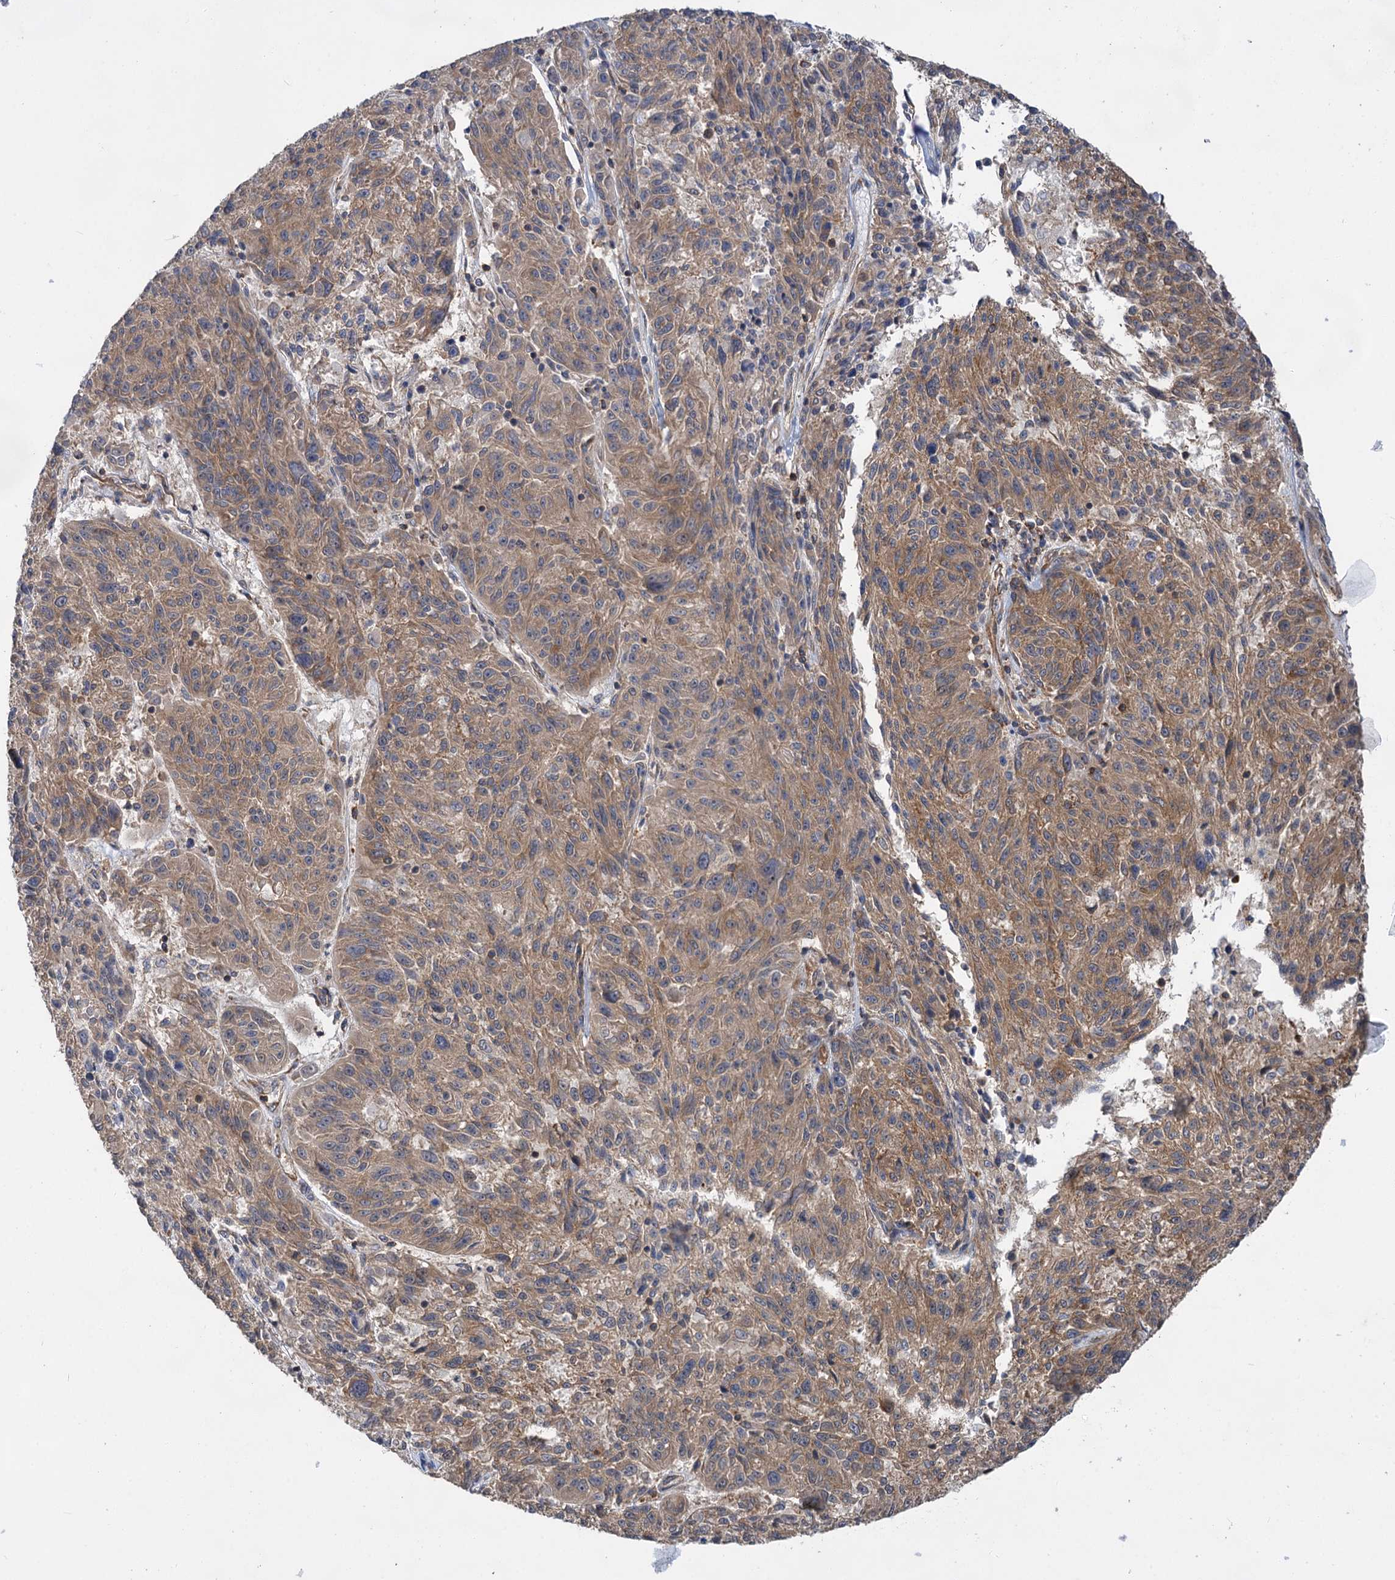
{"staining": {"intensity": "weak", "quantity": ">75%", "location": "cytoplasmic/membranous"}, "tissue": "melanoma", "cell_type": "Tumor cells", "image_type": "cancer", "snomed": [{"axis": "morphology", "description": "Malignant melanoma, NOS"}, {"axis": "topography", "description": "Skin"}], "caption": "This is an image of immunohistochemistry staining of melanoma, which shows weak expression in the cytoplasmic/membranous of tumor cells.", "gene": "PACS1", "patient": {"sex": "male", "age": 53}}